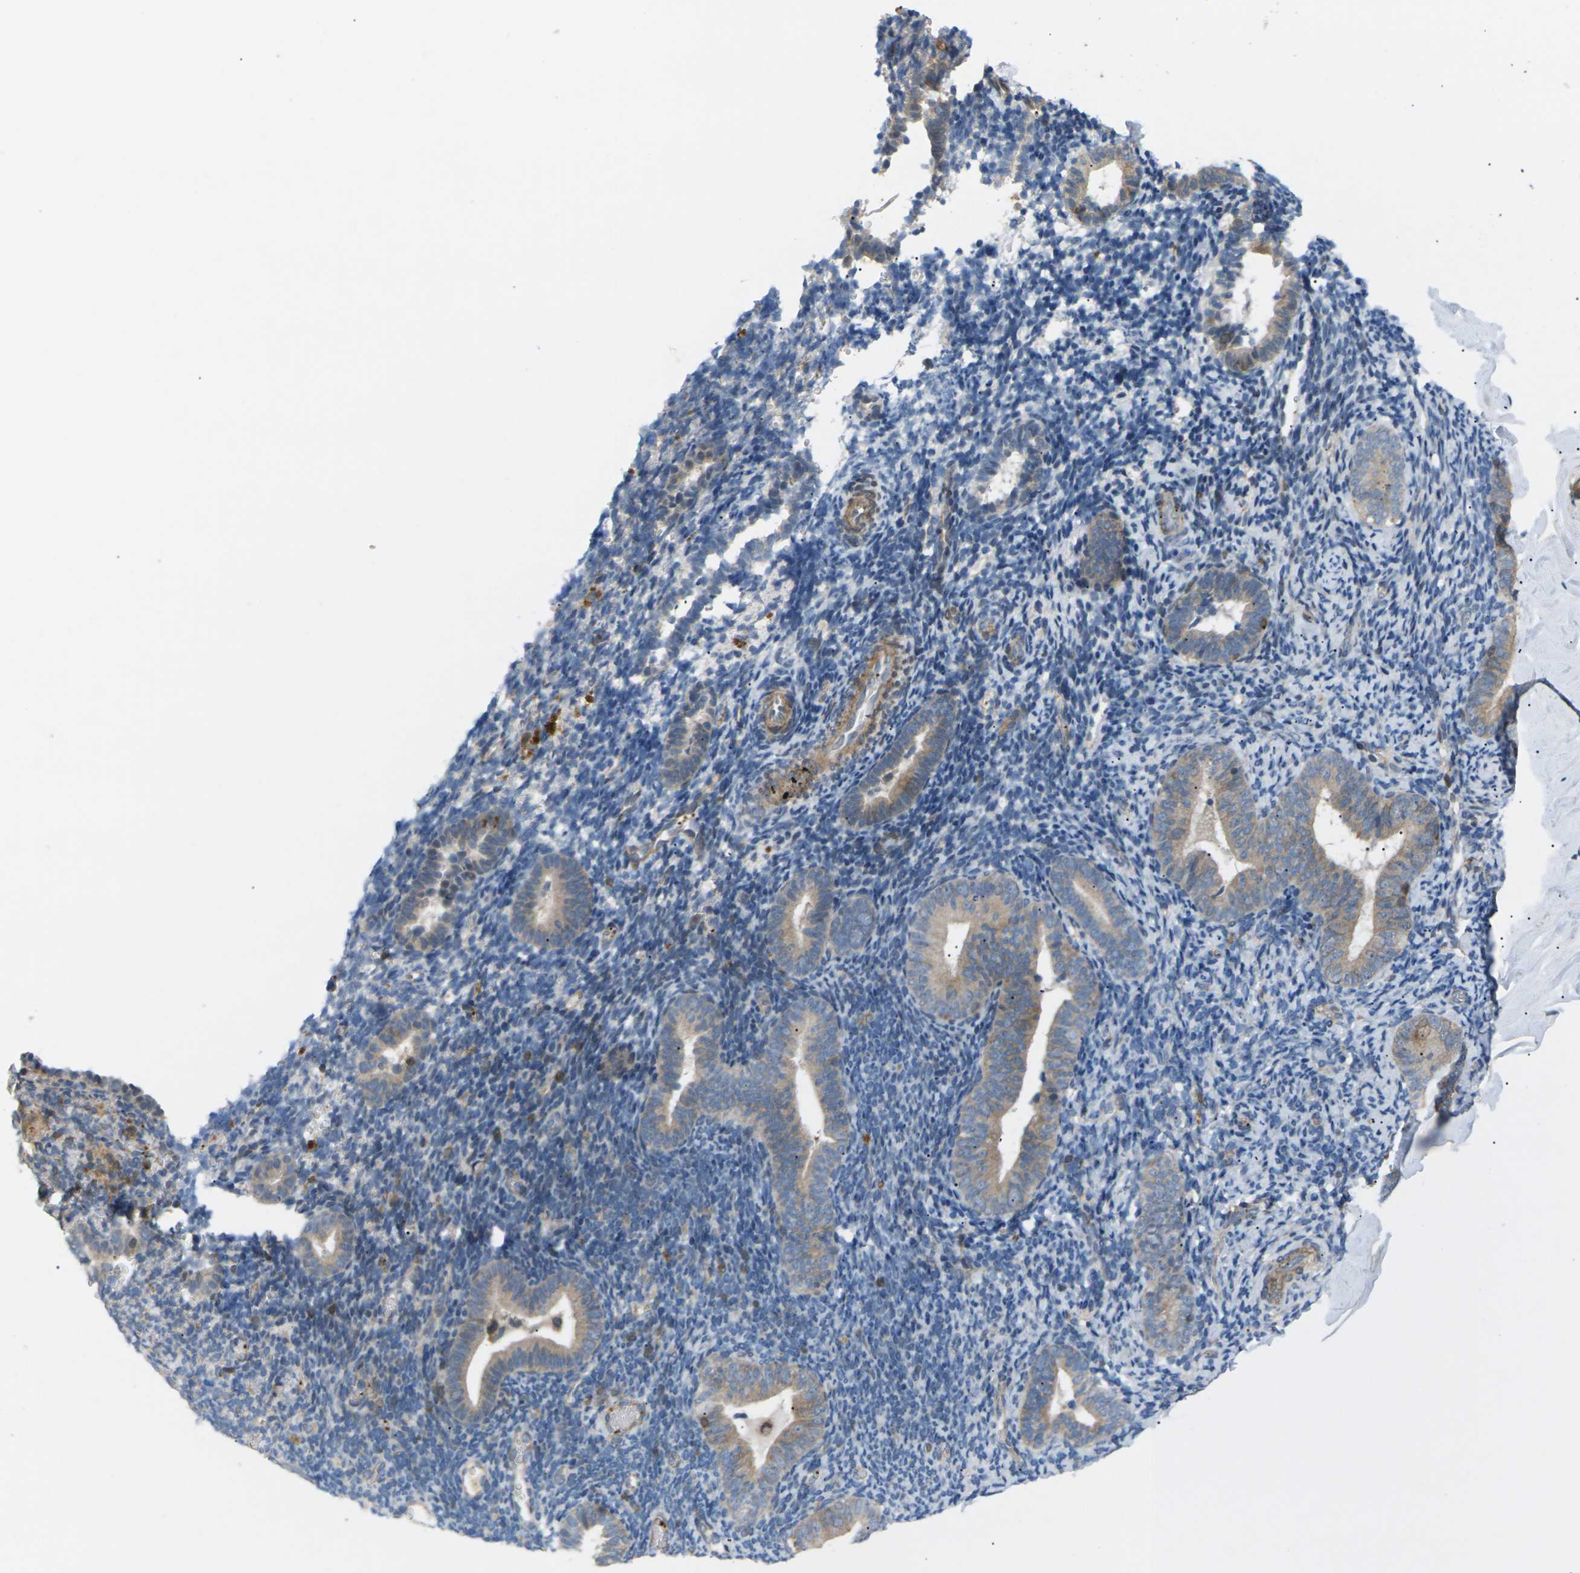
{"staining": {"intensity": "weak", "quantity": "<25%", "location": "cytoplasmic/membranous"}, "tissue": "endometrium", "cell_type": "Cells in endometrial stroma", "image_type": "normal", "snomed": [{"axis": "morphology", "description": "Normal tissue, NOS"}, {"axis": "topography", "description": "Endometrium"}], "caption": "The histopathology image demonstrates no staining of cells in endometrial stroma in benign endometrium.", "gene": "RPS6KA3", "patient": {"sex": "female", "age": 51}}